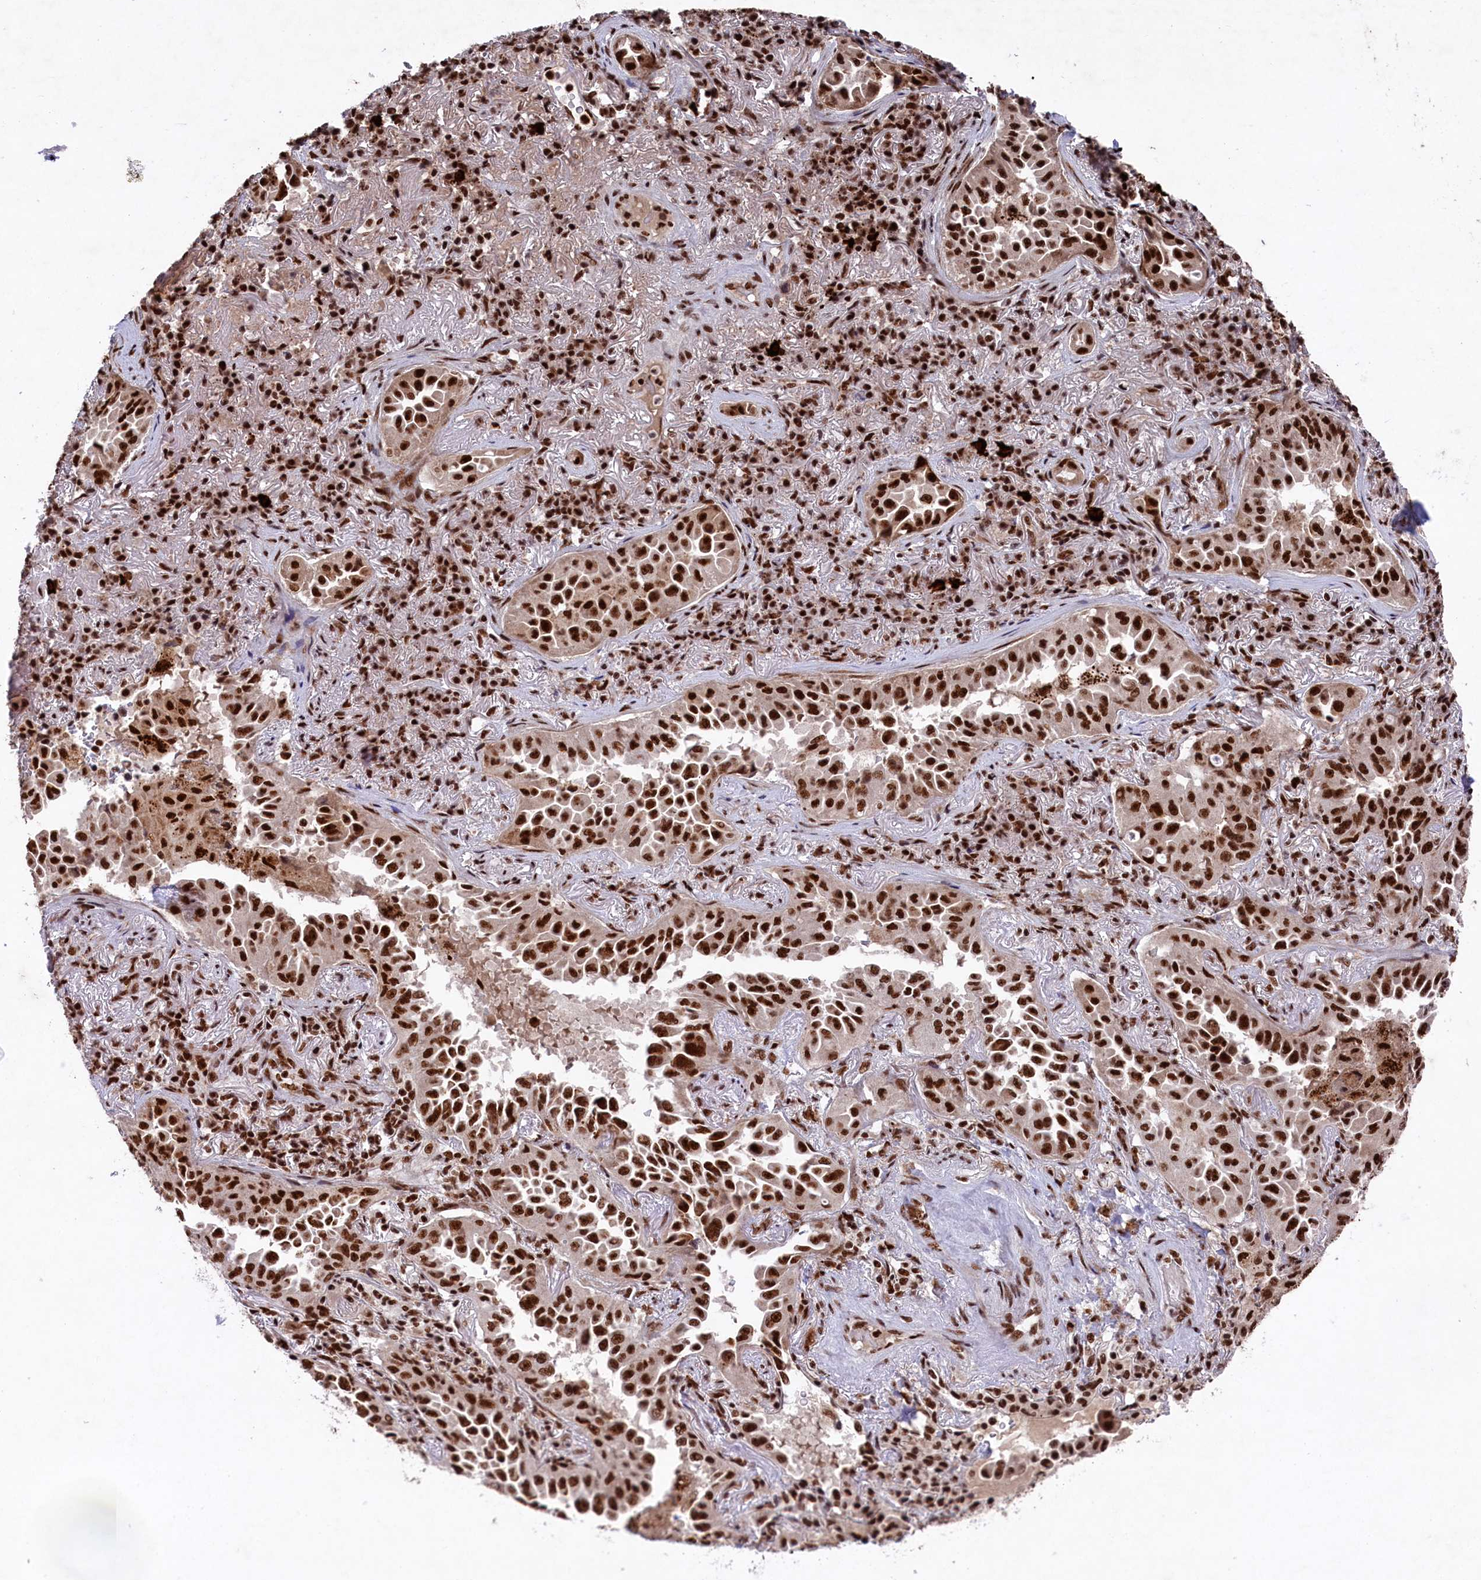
{"staining": {"intensity": "strong", "quantity": ">75%", "location": "nuclear"}, "tissue": "lung cancer", "cell_type": "Tumor cells", "image_type": "cancer", "snomed": [{"axis": "morphology", "description": "Adenocarcinoma, NOS"}, {"axis": "topography", "description": "Lung"}], "caption": "DAB (3,3'-diaminobenzidine) immunohistochemical staining of adenocarcinoma (lung) exhibits strong nuclear protein staining in about >75% of tumor cells.", "gene": "PRPF31", "patient": {"sex": "female", "age": 69}}